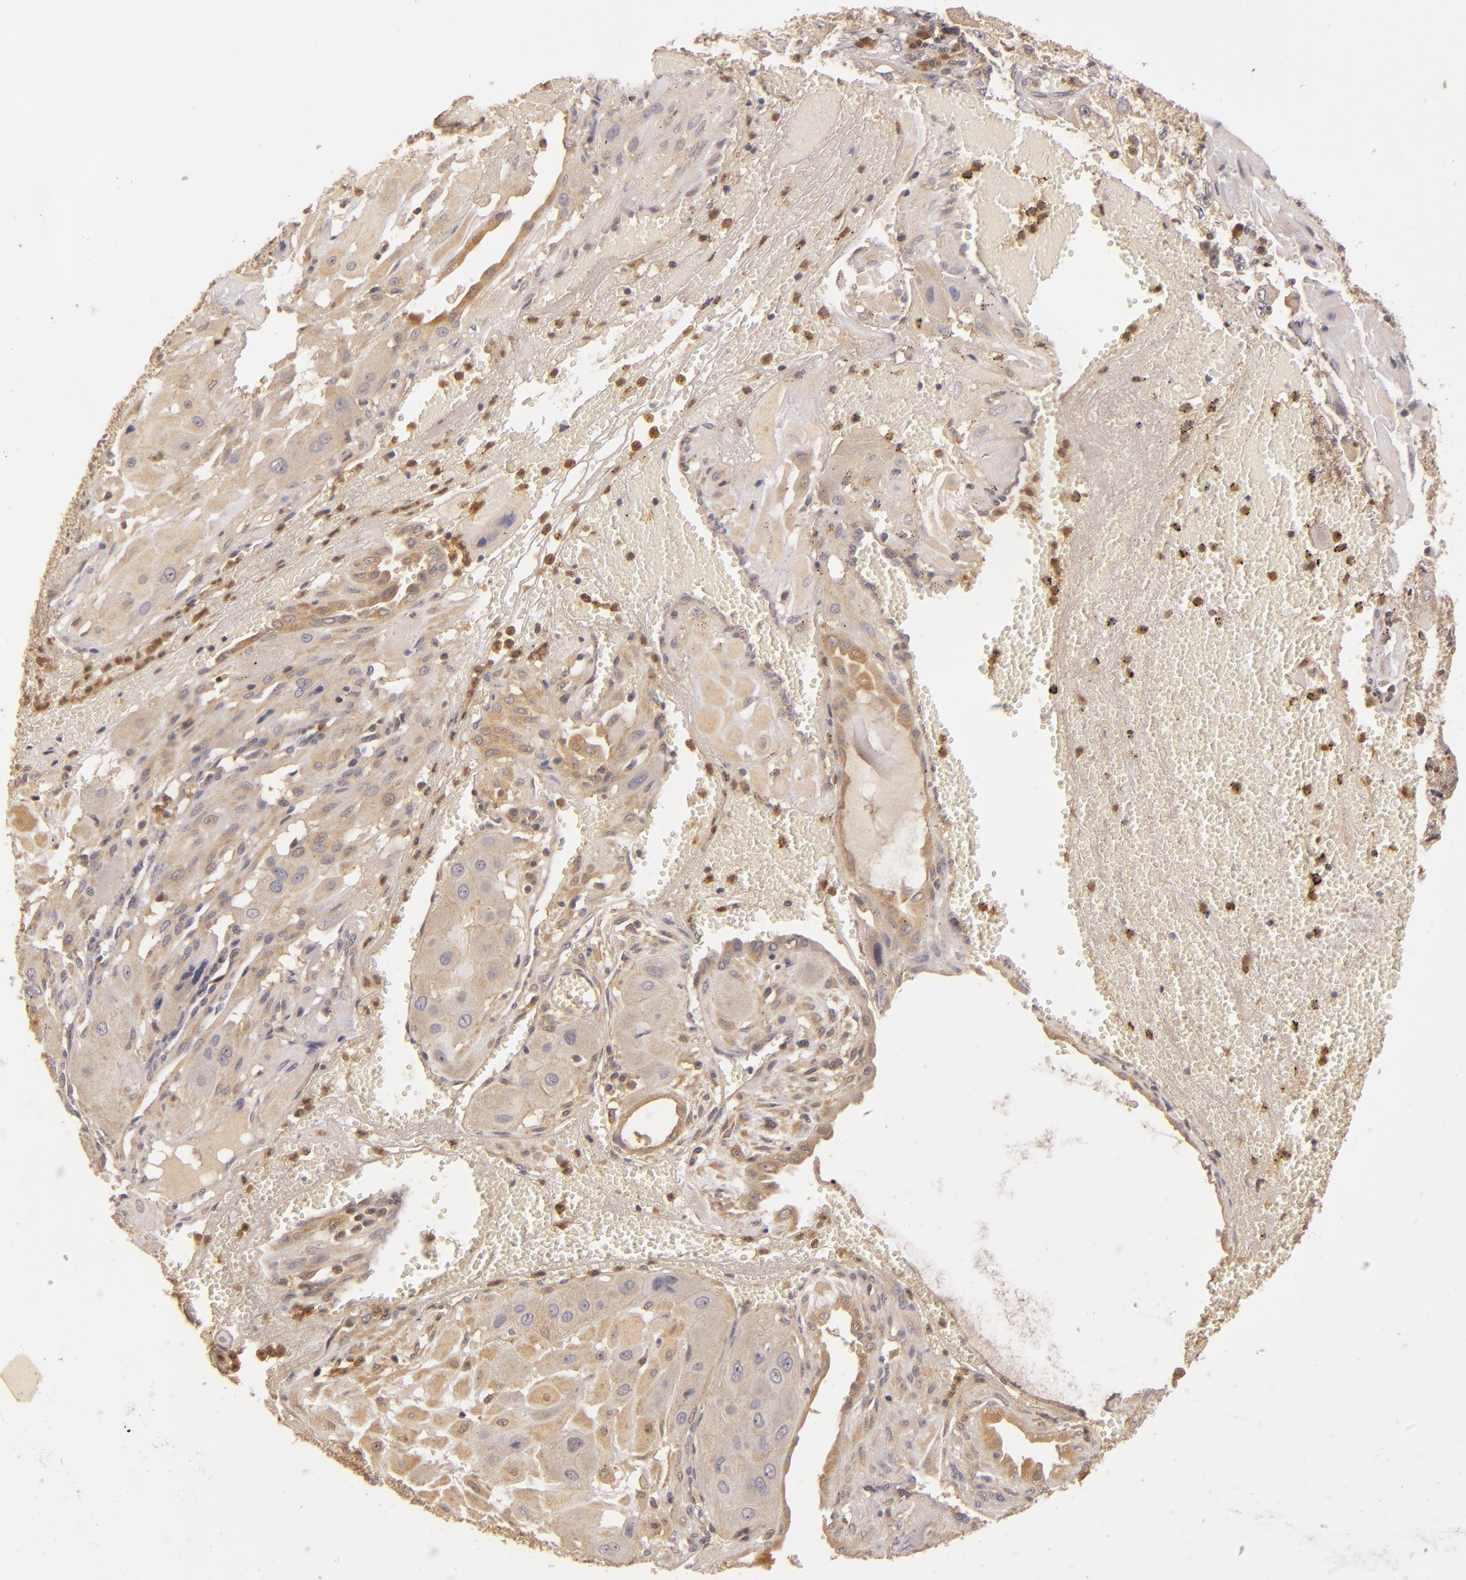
{"staining": {"intensity": "moderate", "quantity": ">75%", "location": "cytoplasmic/membranous"}, "tissue": "cervical cancer", "cell_type": "Tumor cells", "image_type": "cancer", "snomed": [{"axis": "morphology", "description": "Squamous cell carcinoma, NOS"}, {"axis": "topography", "description": "Cervix"}], "caption": "The image demonstrates staining of squamous cell carcinoma (cervical), revealing moderate cytoplasmic/membranous protein expression (brown color) within tumor cells. (Brightfield microscopy of DAB IHC at high magnification).", "gene": "PRKCD", "patient": {"sex": "female", "age": 34}}